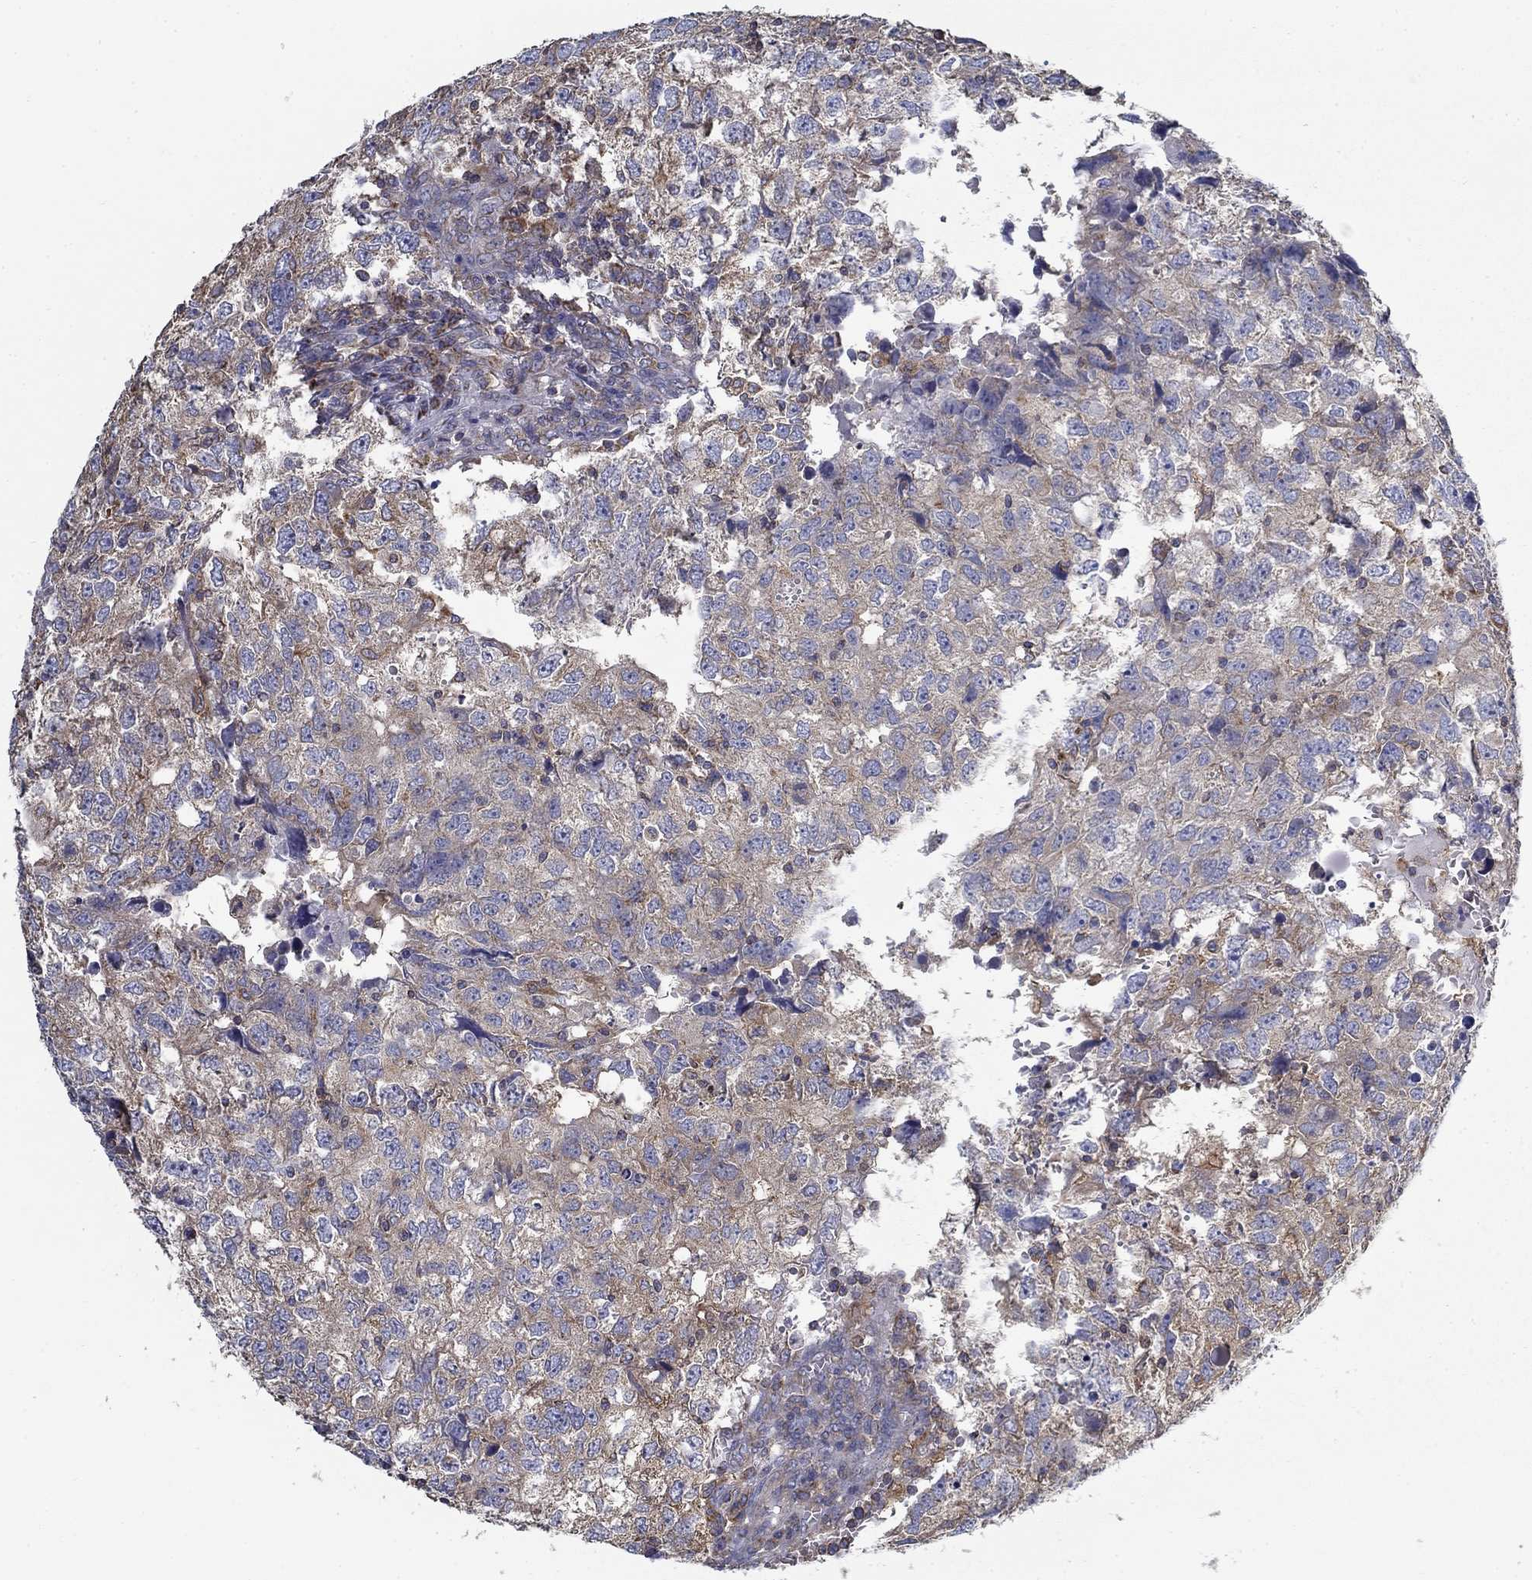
{"staining": {"intensity": "moderate", "quantity": "25%-75%", "location": "cytoplasmic/membranous"}, "tissue": "breast cancer", "cell_type": "Tumor cells", "image_type": "cancer", "snomed": [{"axis": "morphology", "description": "Duct carcinoma"}, {"axis": "topography", "description": "Breast"}], "caption": "The micrograph exhibits a brown stain indicating the presence of a protein in the cytoplasmic/membranous of tumor cells in invasive ductal carcinoma (breast).", "gene": "NME5", "patient": {"sex": "female", "age": 30}}